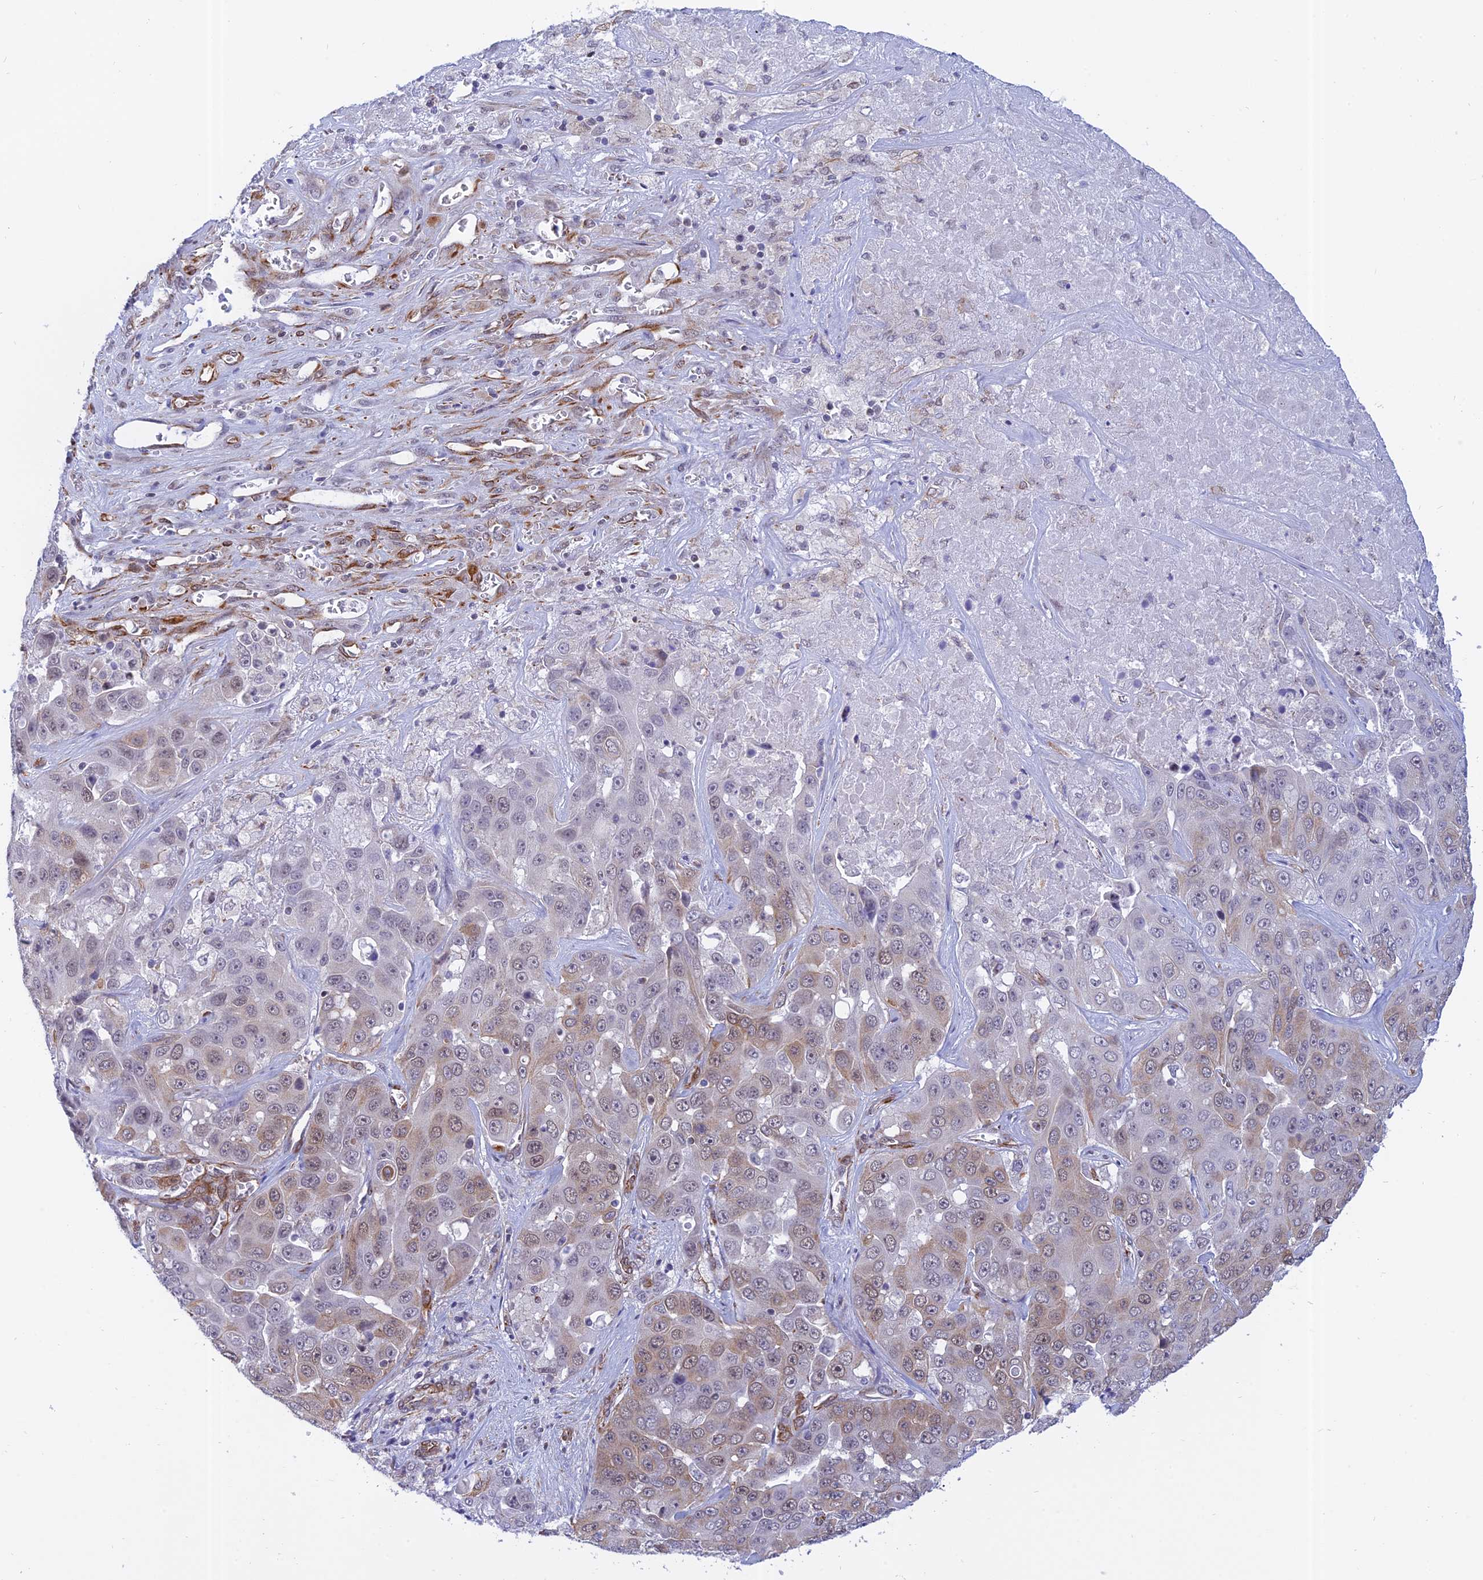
{"staining": {"intensity": "weak", "quantity": "<25%", "location": "cytoplasmic/membranous,nuclear"}, "tissue": "liver cancer", "cell_type": "Tumor cells", "image_type": "cancer", "snomed": [{"axis": "morphology", "description": "Cholangiocarcinoma"}, {"axis": "topography", "description": "Liver"}], "caption": "A high-resolution micrograph shows immunohistochemistry (IHC) staining of liver cancer, which demonstrates no significant expression in tumor cells.", "gene": "PAGR1", "patient": {"sex": "female", "age": 52}}